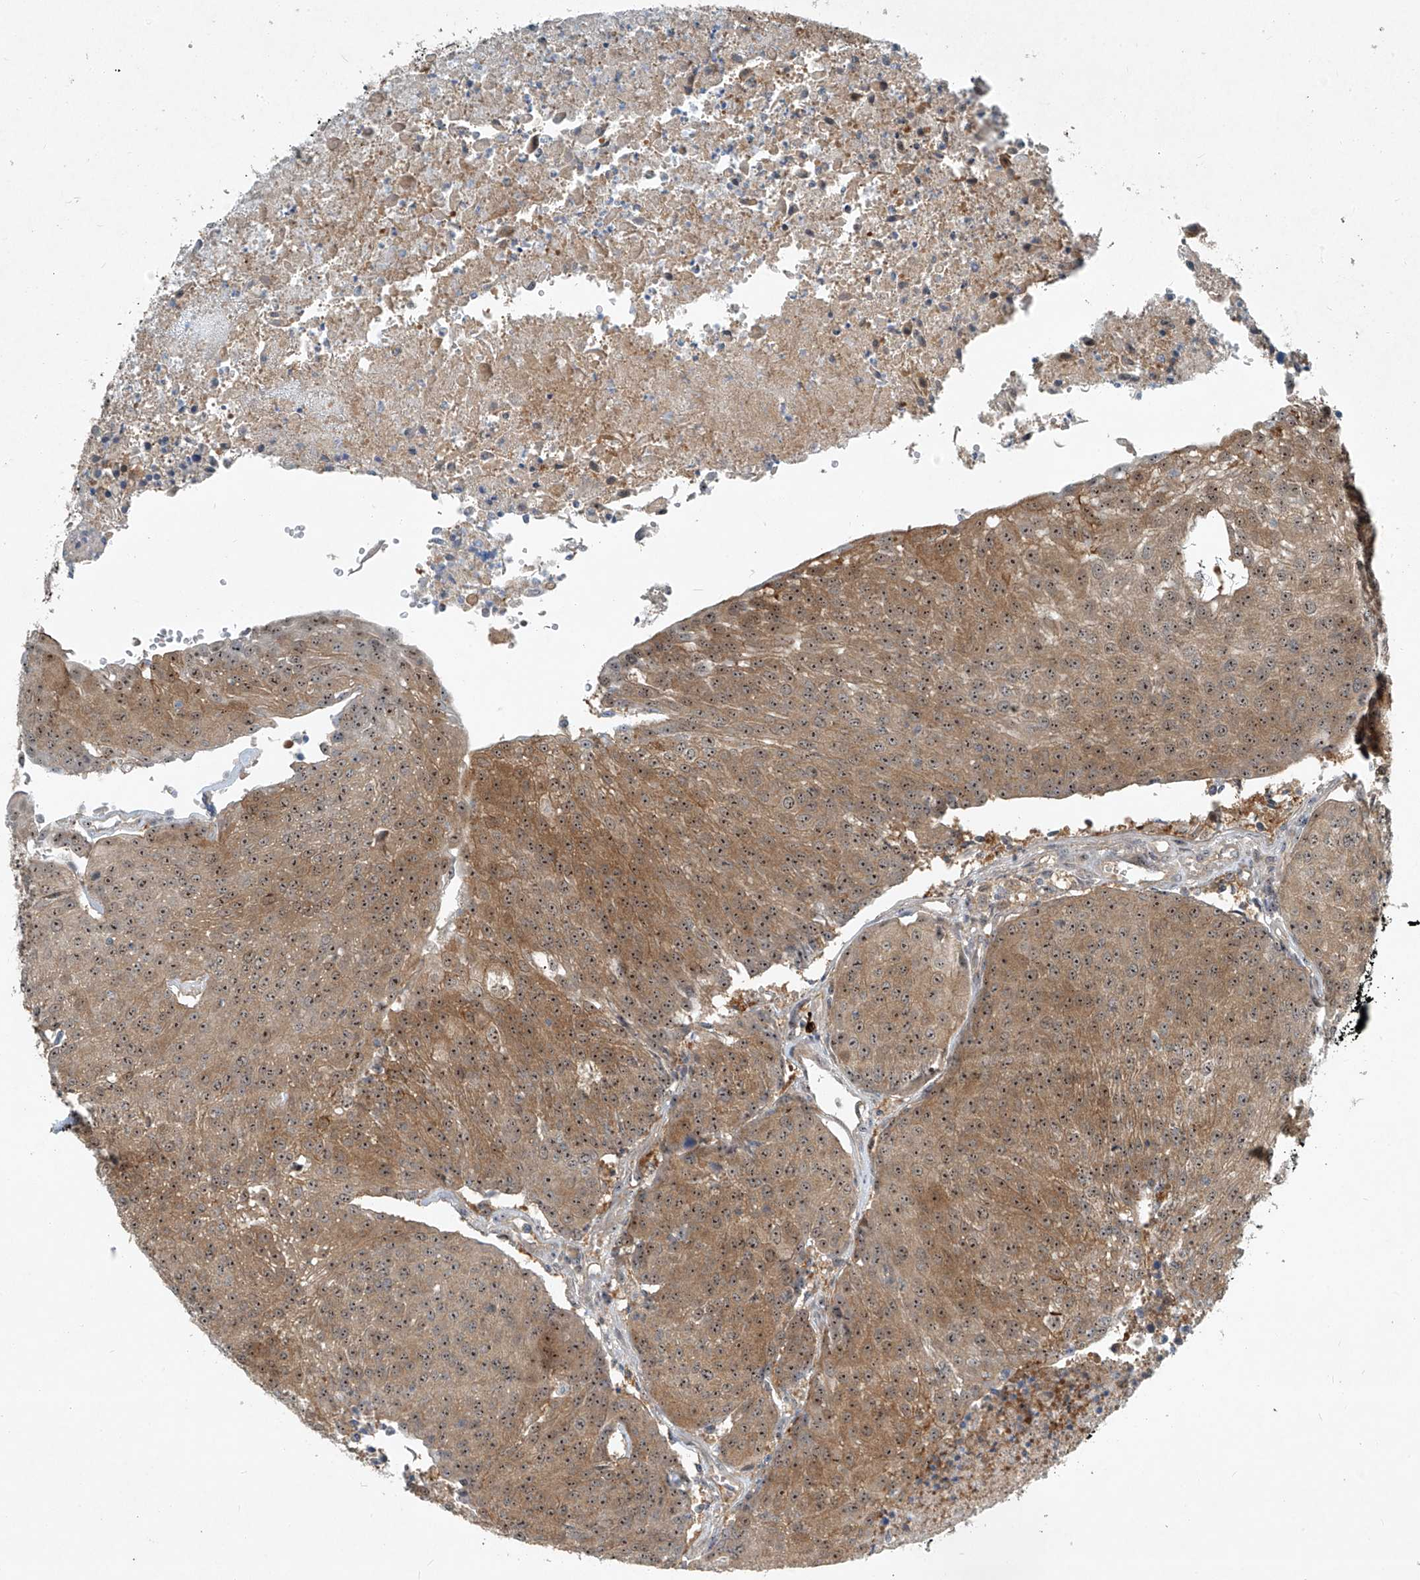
{"staining": {"intensity": "moderate", "quantity": ">75%", "location": "cytoplasmic/membranous,nuclear"}, "tissue": "urothelial cancer", "cell_type": "Tumor cells", "image_type": "cancer", "snomed": [{"axis": "morphology", "description": "Urothelial carcinoma, High grade"}, {"axis": "topography", "description": "Urinary bladder"}], "caption": "IHC micrograph of human urothelial cancer stained for a protein (brown), which exhibits medium levels of moderate cytoplasmic/membranous and nuclear staining in approximately >75% of tumor cells.", "gene": "PPCS", "patient": {"sex": "female", "age": 85}}